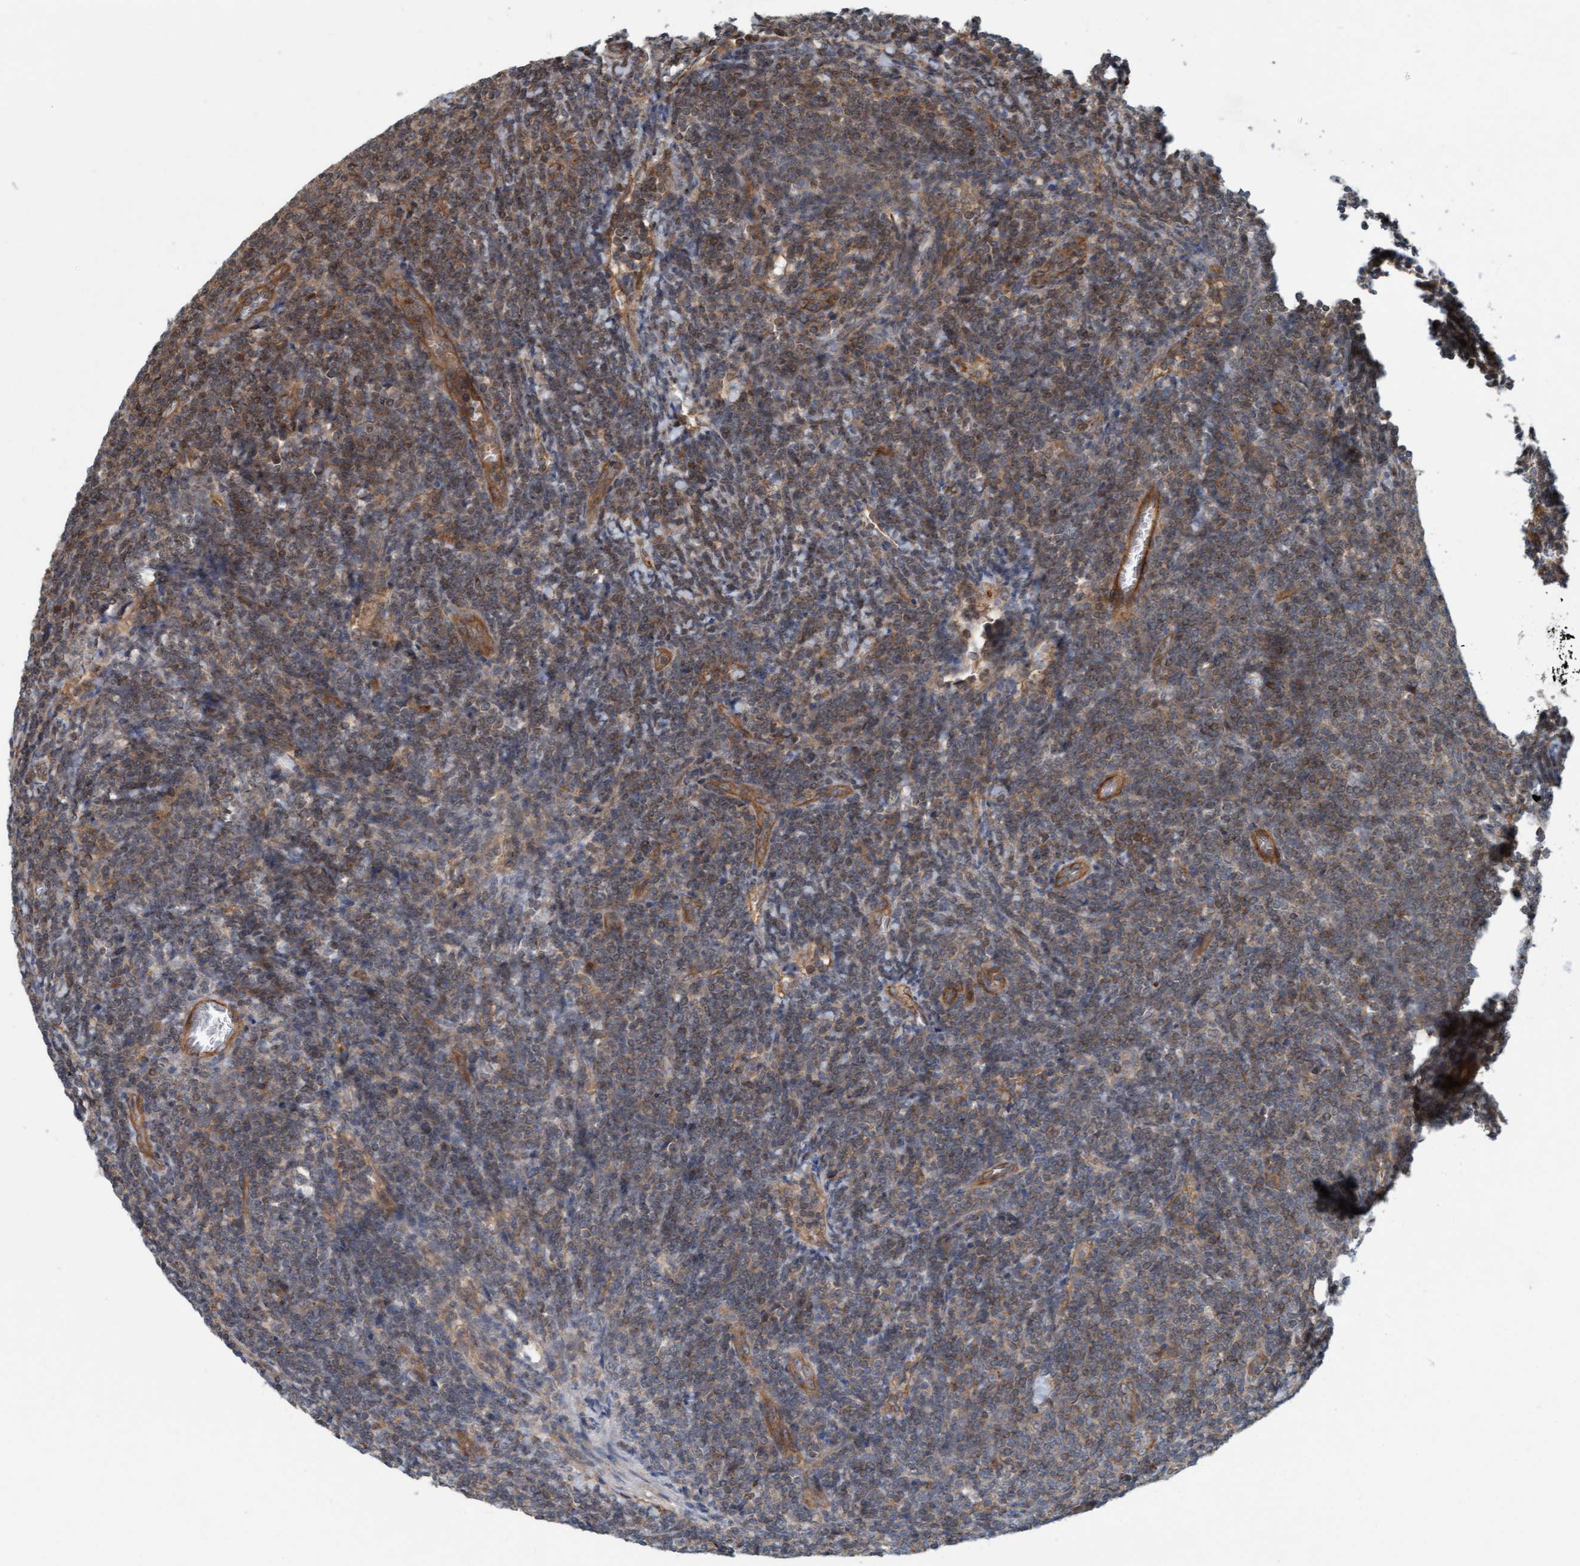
{"staining": {"intensity": "weak", "quantity": ">75%", "location": "cytoplasmic/membranous"}, "tissue": "lymphoma", "cell_type": "Tumor cells", "image_type": "cancer", "snomed": [{"axis": "morphology", "description": "Malignant lymphoma, non-Hodgkin's type, Low grade"}, {"axis": "topography", "description": "Lymph node"}], "caption": "Low-grade malignant lymphoma, non-Hodgkin's type tissue displays weak cytoplasmic/membranous positivity in about >75% of tumor cells", "gene": "ERAL1", "patient": {"sex": "male", "age": 66}}